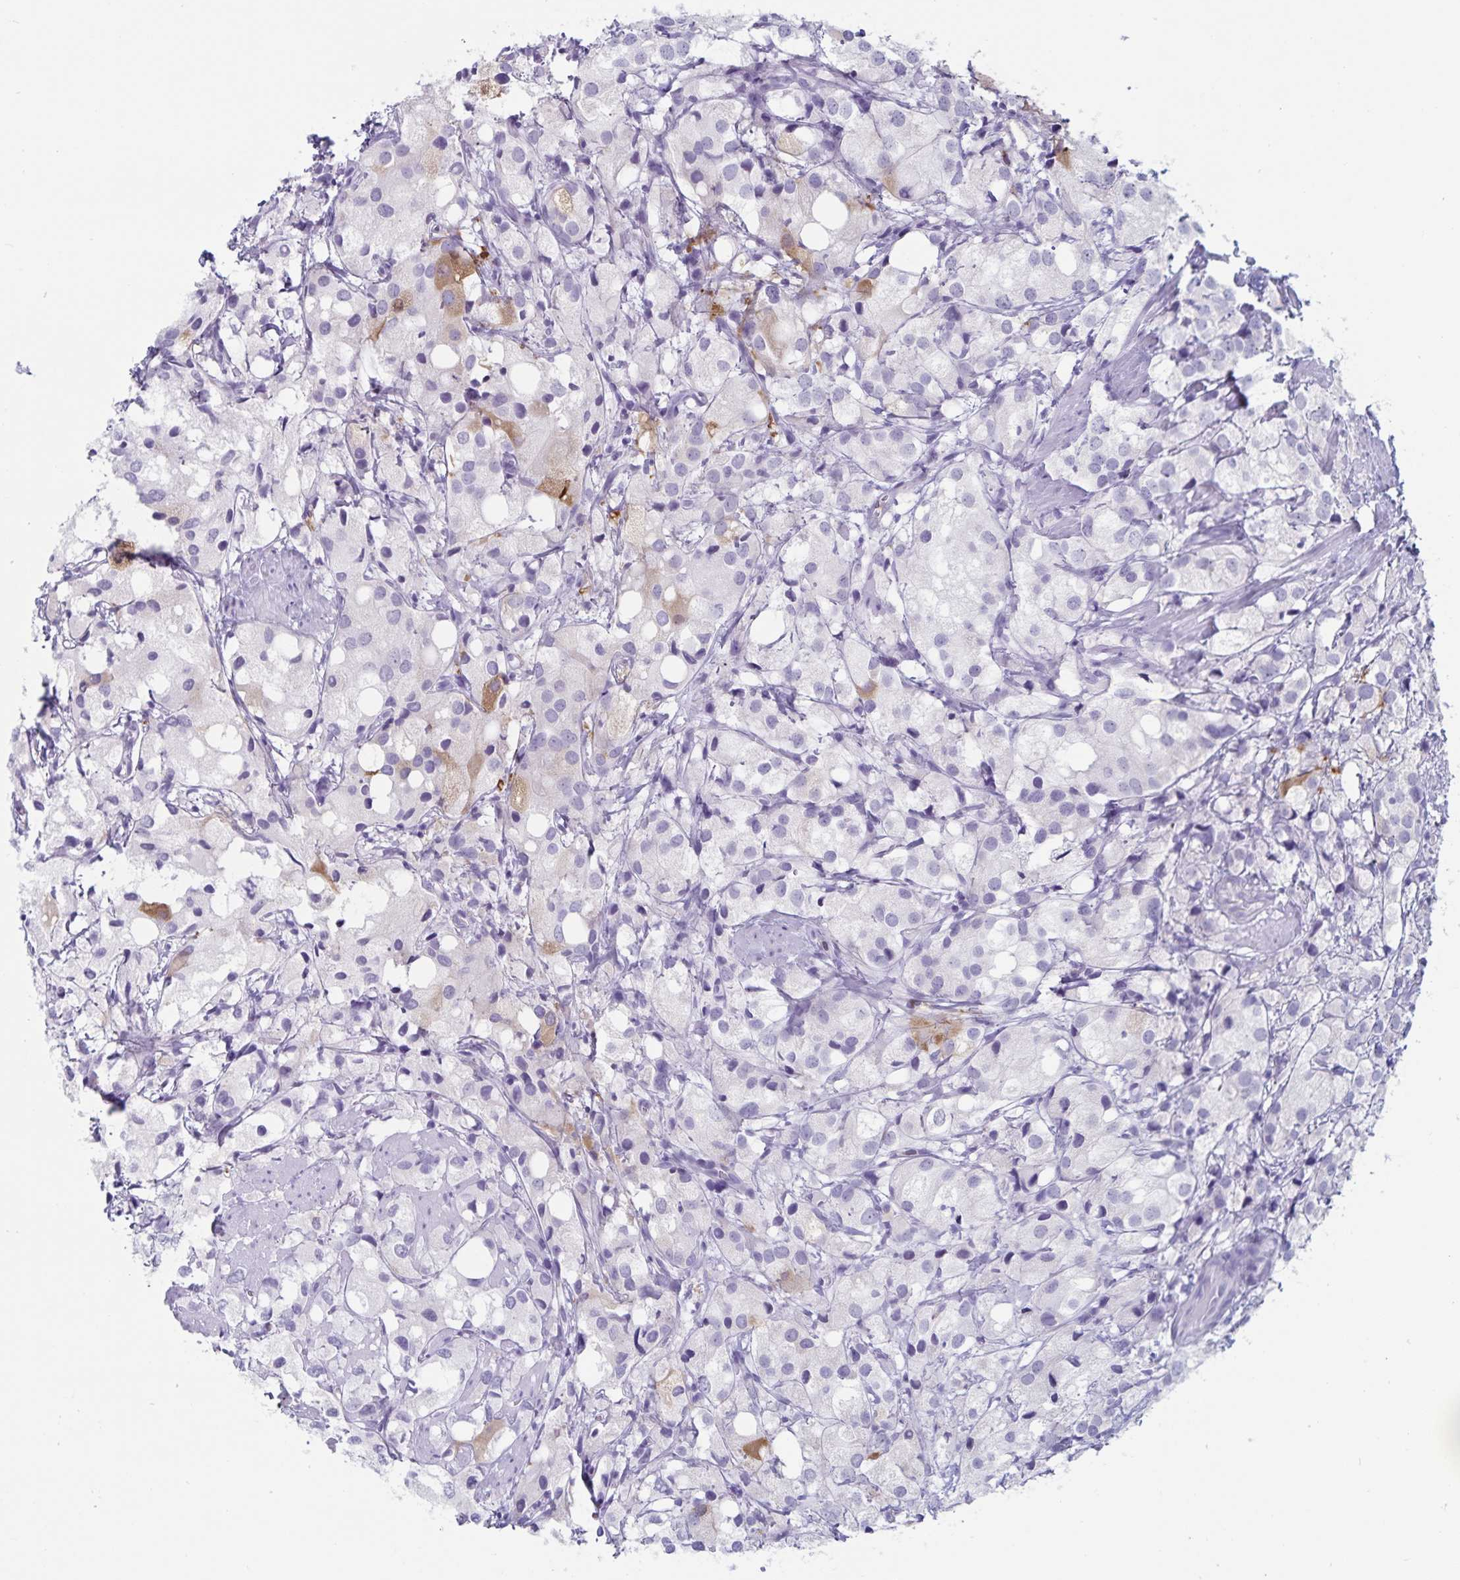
{"staining": {"intensity": "moderate", "quantity": "<25%", "location": "cytoplasmic/membranous"}, "tissue": "prostate cancer", "cell_type": "Tumor cells", "image_type": "cancer", "snomed": [{"axis": "morphology", "description": "Adenocarcinoma, High grade"}, {"axis": "topography", "description": "Prostate"}], "caption": "Human prostate cancer stained for a protein (brown) demonstrates moderate cytoplasmic/membranous positive expression in approximately <25% of tumor cells.", "gene": "GNLY", "patient": {"sex": "male", "age": 86}}